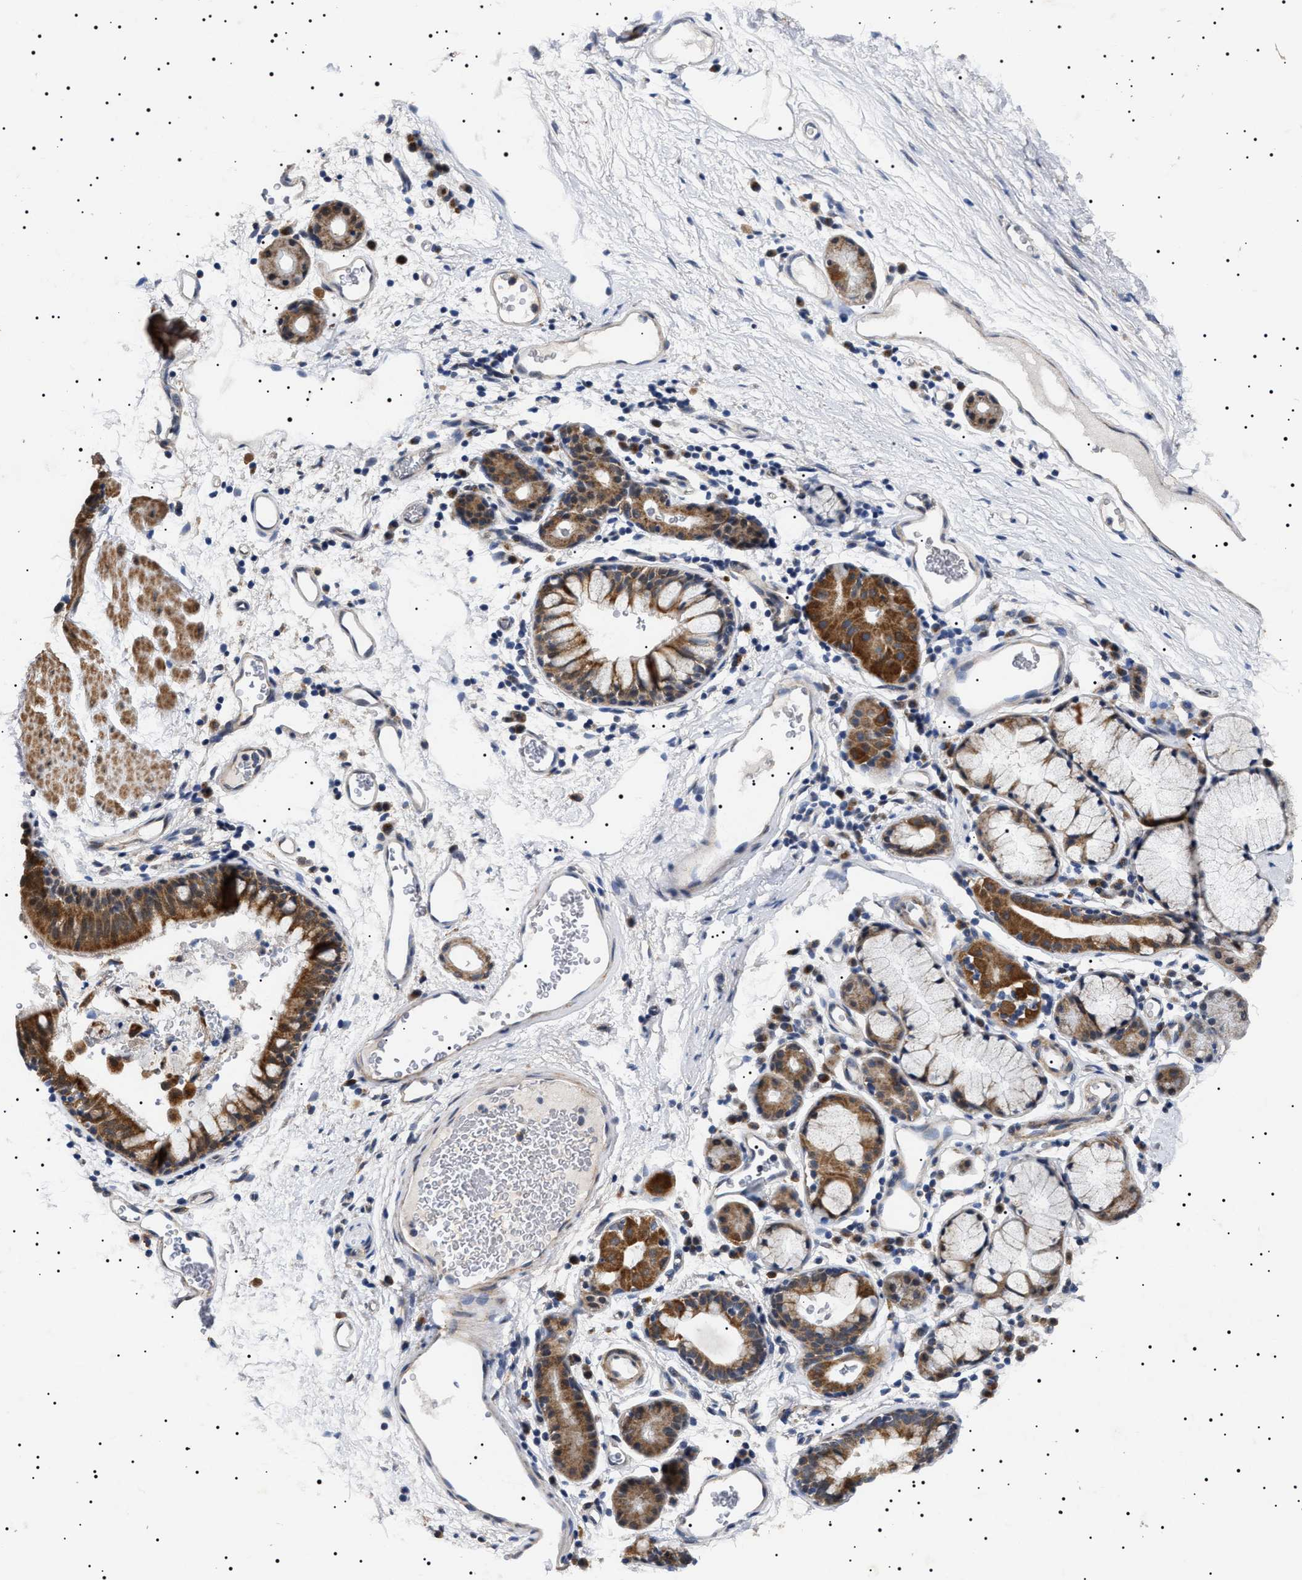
{"staining": {"intensity": "moderate", "quantity": ">75%", "location": "cytoplasmic/membranous"}, "tissue": "bronchus", "cell_type": "Respiratory epithelial cells", "image_type": "normal", "snomed": [{"axis": "morphology", "description": "Normal tissue, NOS"}, {"axis": "topography", "description": "Cartilage tissue"}, {"axis": "topography", "description": "Bronchus"}], "caption": "This is an image of IHC staining of unremarkable bronchus, which shows moderate positivity in the cytoplasmic/membranous of respiratory epithelial cells.", "gene": "RAB34", "patient": {"sex": "female", "age": 53}}